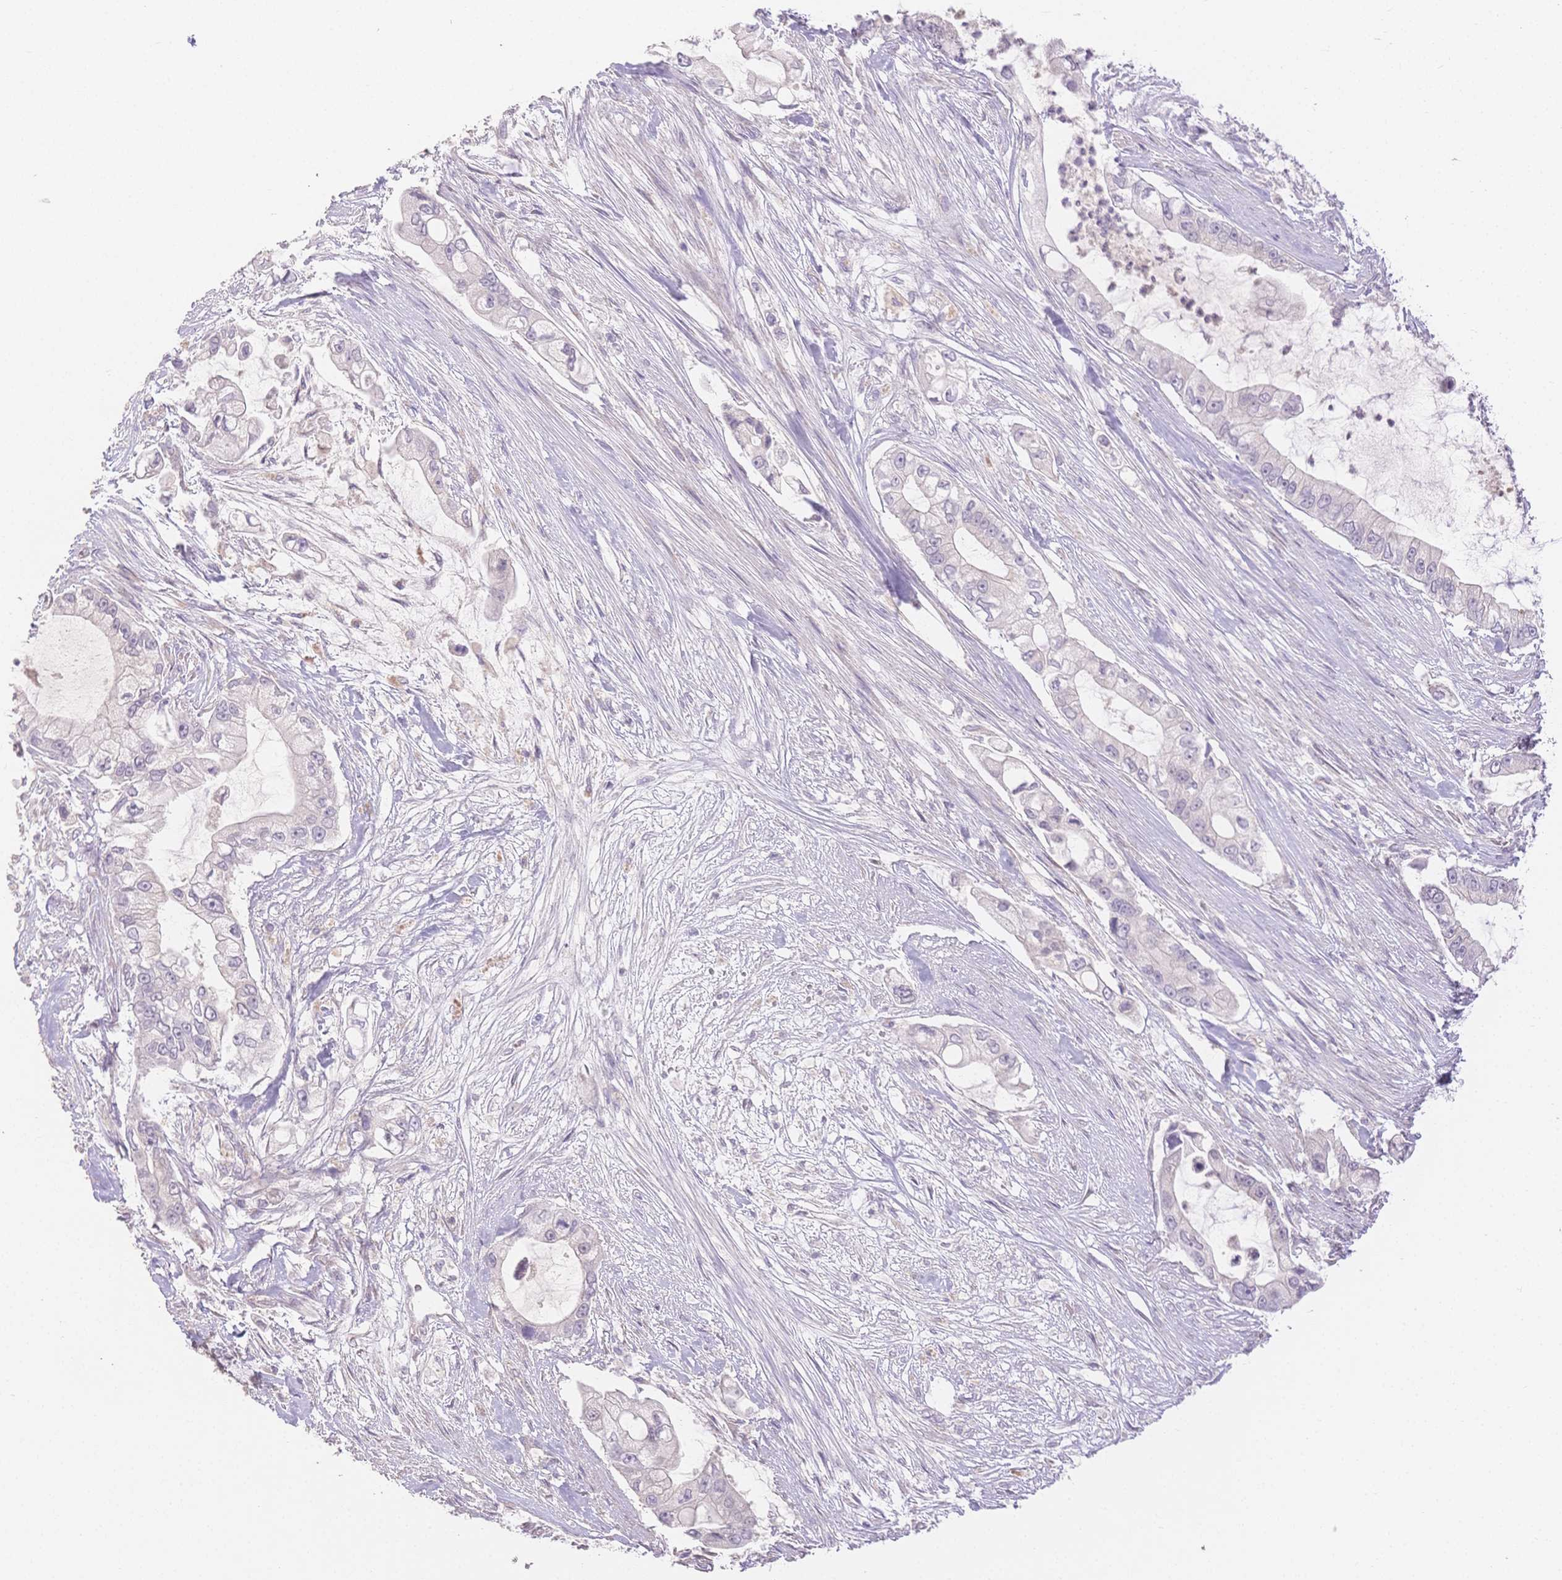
{"staining": {"intensity": "negative", "quantity": "none", "location": "none"}, "tissue": "pancreatic cancer", "cell_type": "Tumor cells", "image_type": "cancer", "snomed": [{"axis": "morphology", "description": "Adenocarcinoma, NOS"}, {"axis": "topography", "description": "Pancreas"}], "caption": "Pancreatic cancer stained for a protein using immunohistochemistry demonstrates no positivity tumor cells.", "gene": "SUV39H2", "patient": {"sex": "female", "age": 69}}